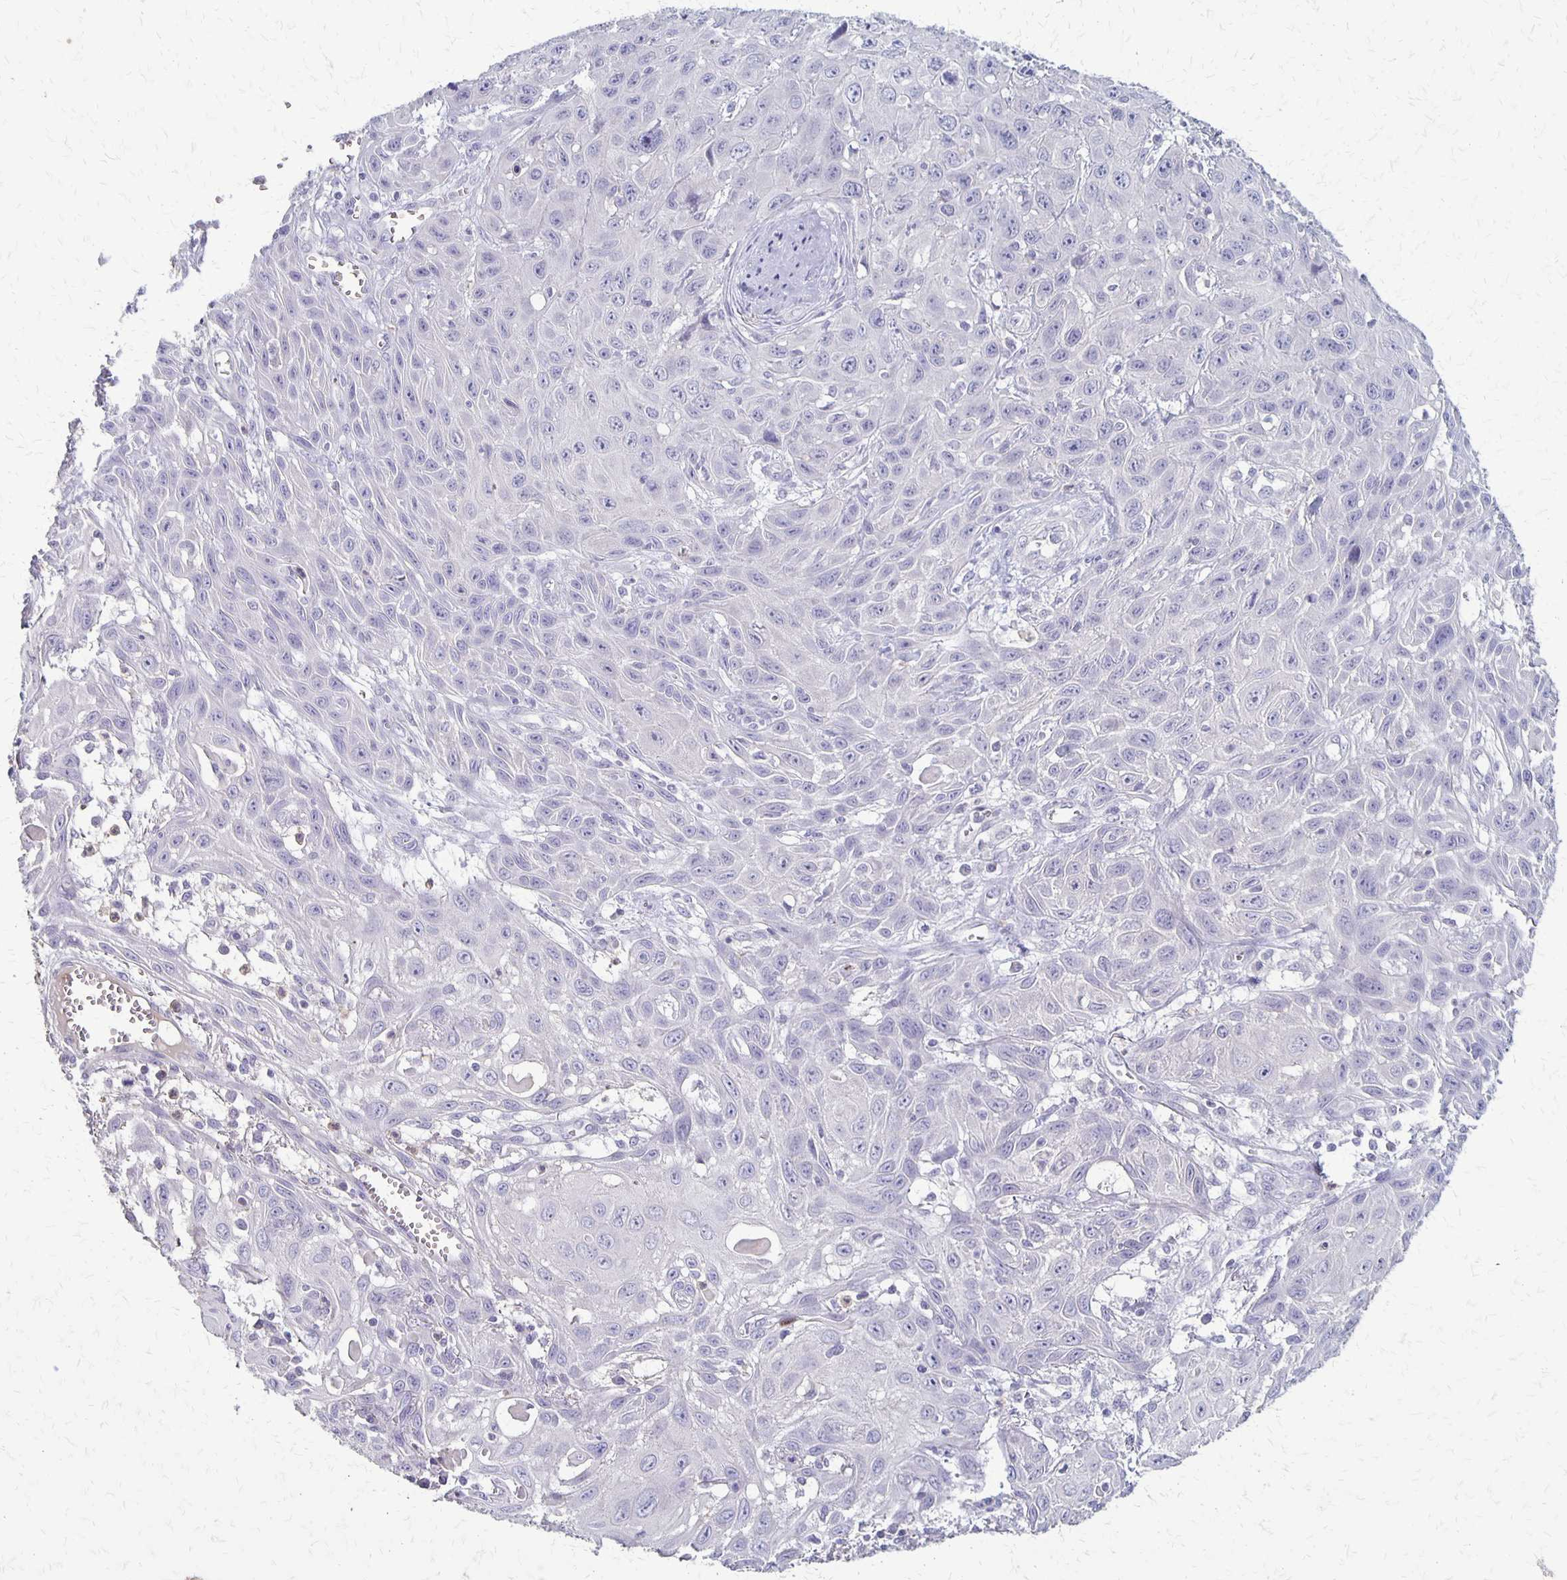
{"staining": {"intensity": "negative", "quantity": "none", "location": "none"}, "tissue": "skin cancer", "cell_type": "Tumor cells", "image_type": "cancer", "snomed": [{"axis": "morphology", "description": "Squamous cell carcinoma, NOS"}, {"axis": "topography", "description": "Skin"}, {"axis": "topography", "description": "Vulva"}], "caption": "IHC of human skin squamous cell carcinoma shows no positivity in tumor cells.", "gene": "SEPTIN5", "patient": {"sex": "female", "age": 71}}